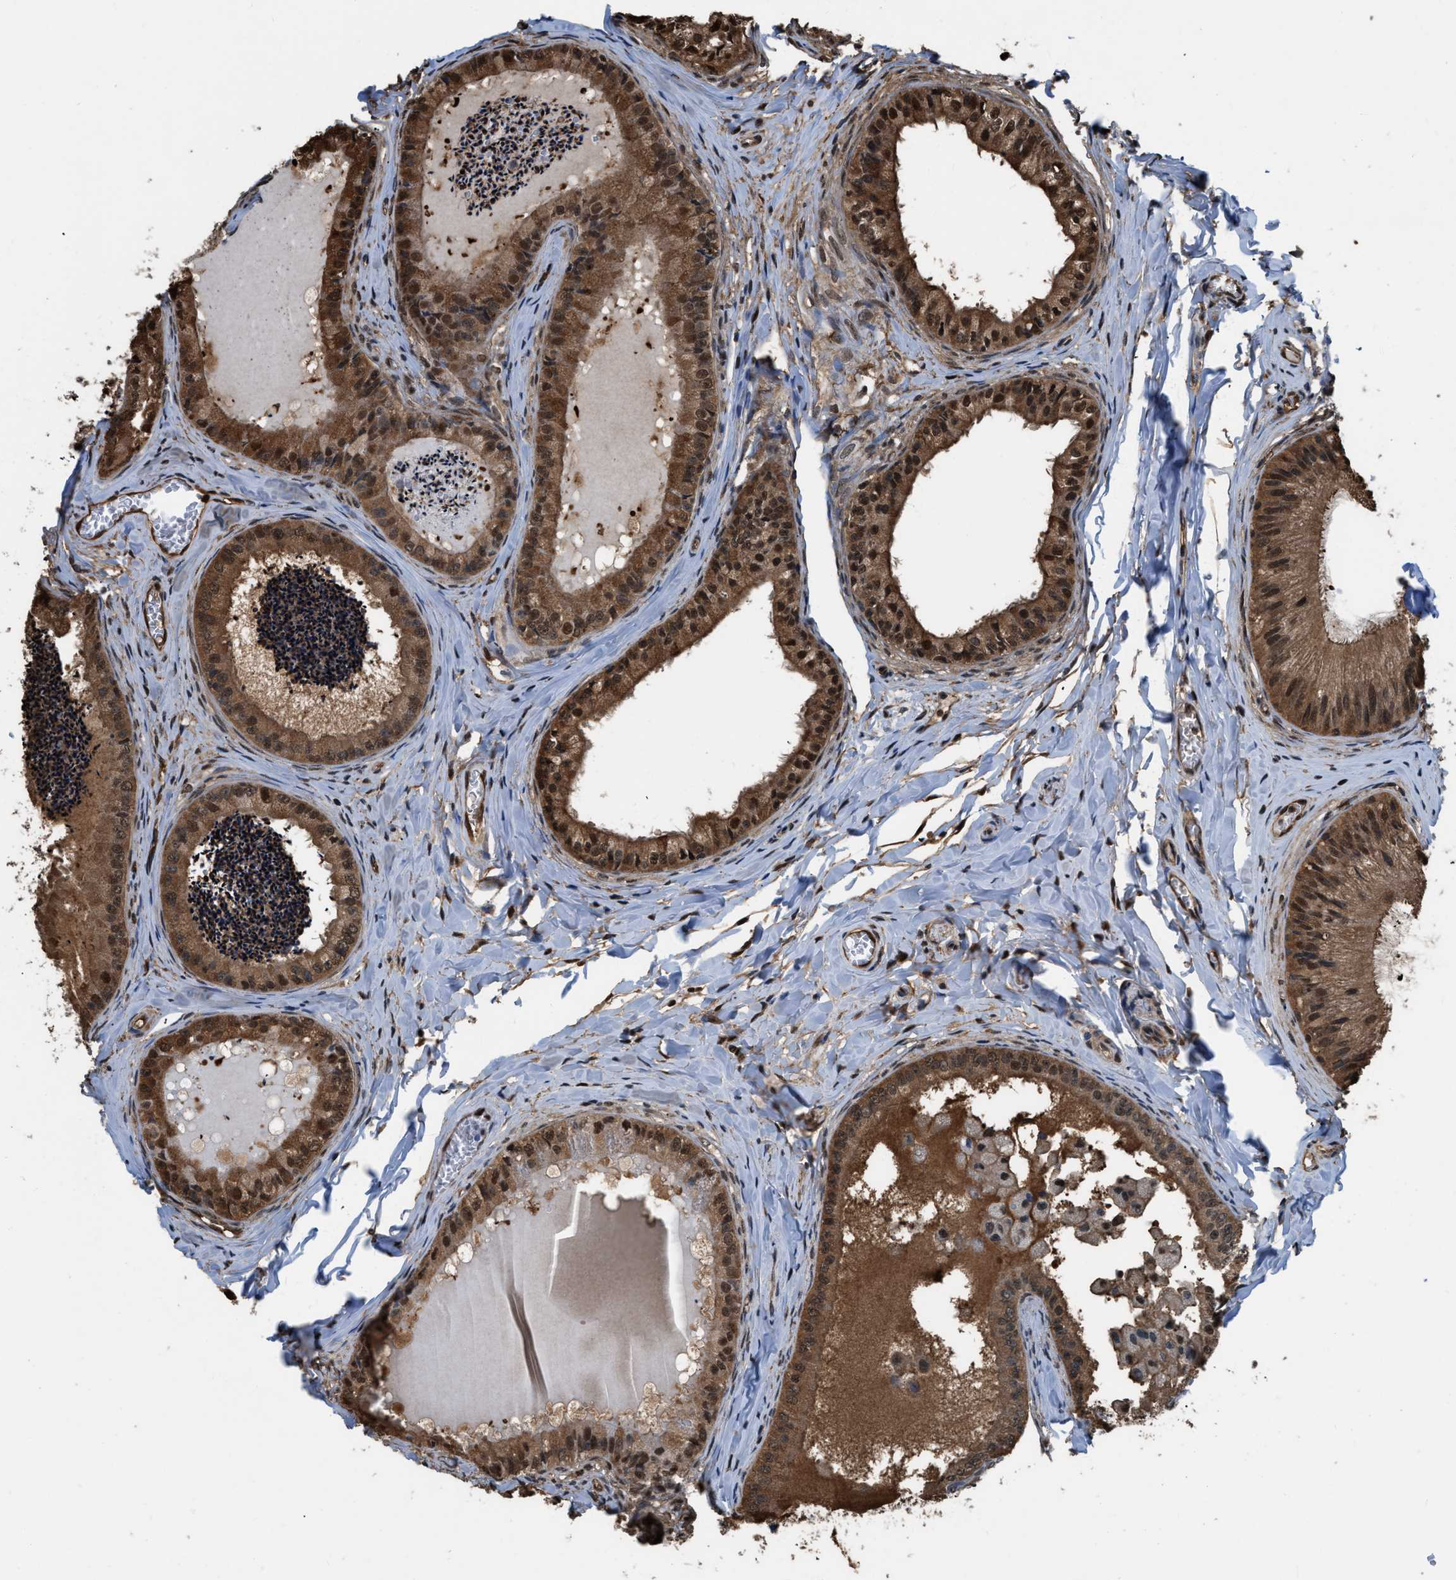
{"staining": {"intensity": "moderate", "quantity": ">75%", "location": "cytoplasmic/membranous,nuclear"}, "tissue": "epididymis", "cell_type": "Glandular cells", "image_type": "normal", "snomed": [{"axis": "morphology", "description": "Normal tissue, NOS"}, {"axis": "topography", "description": "Epididymis"}], "caption": "Immunohistochemistry (DAB) staining of normal epididymis exhibits moderate cytoplasmic/membranous,nuclear protein staining in approximately >75% of glandular cells.", "gene": "FNTA", "patient": {"sex": "male", "age": 31}}